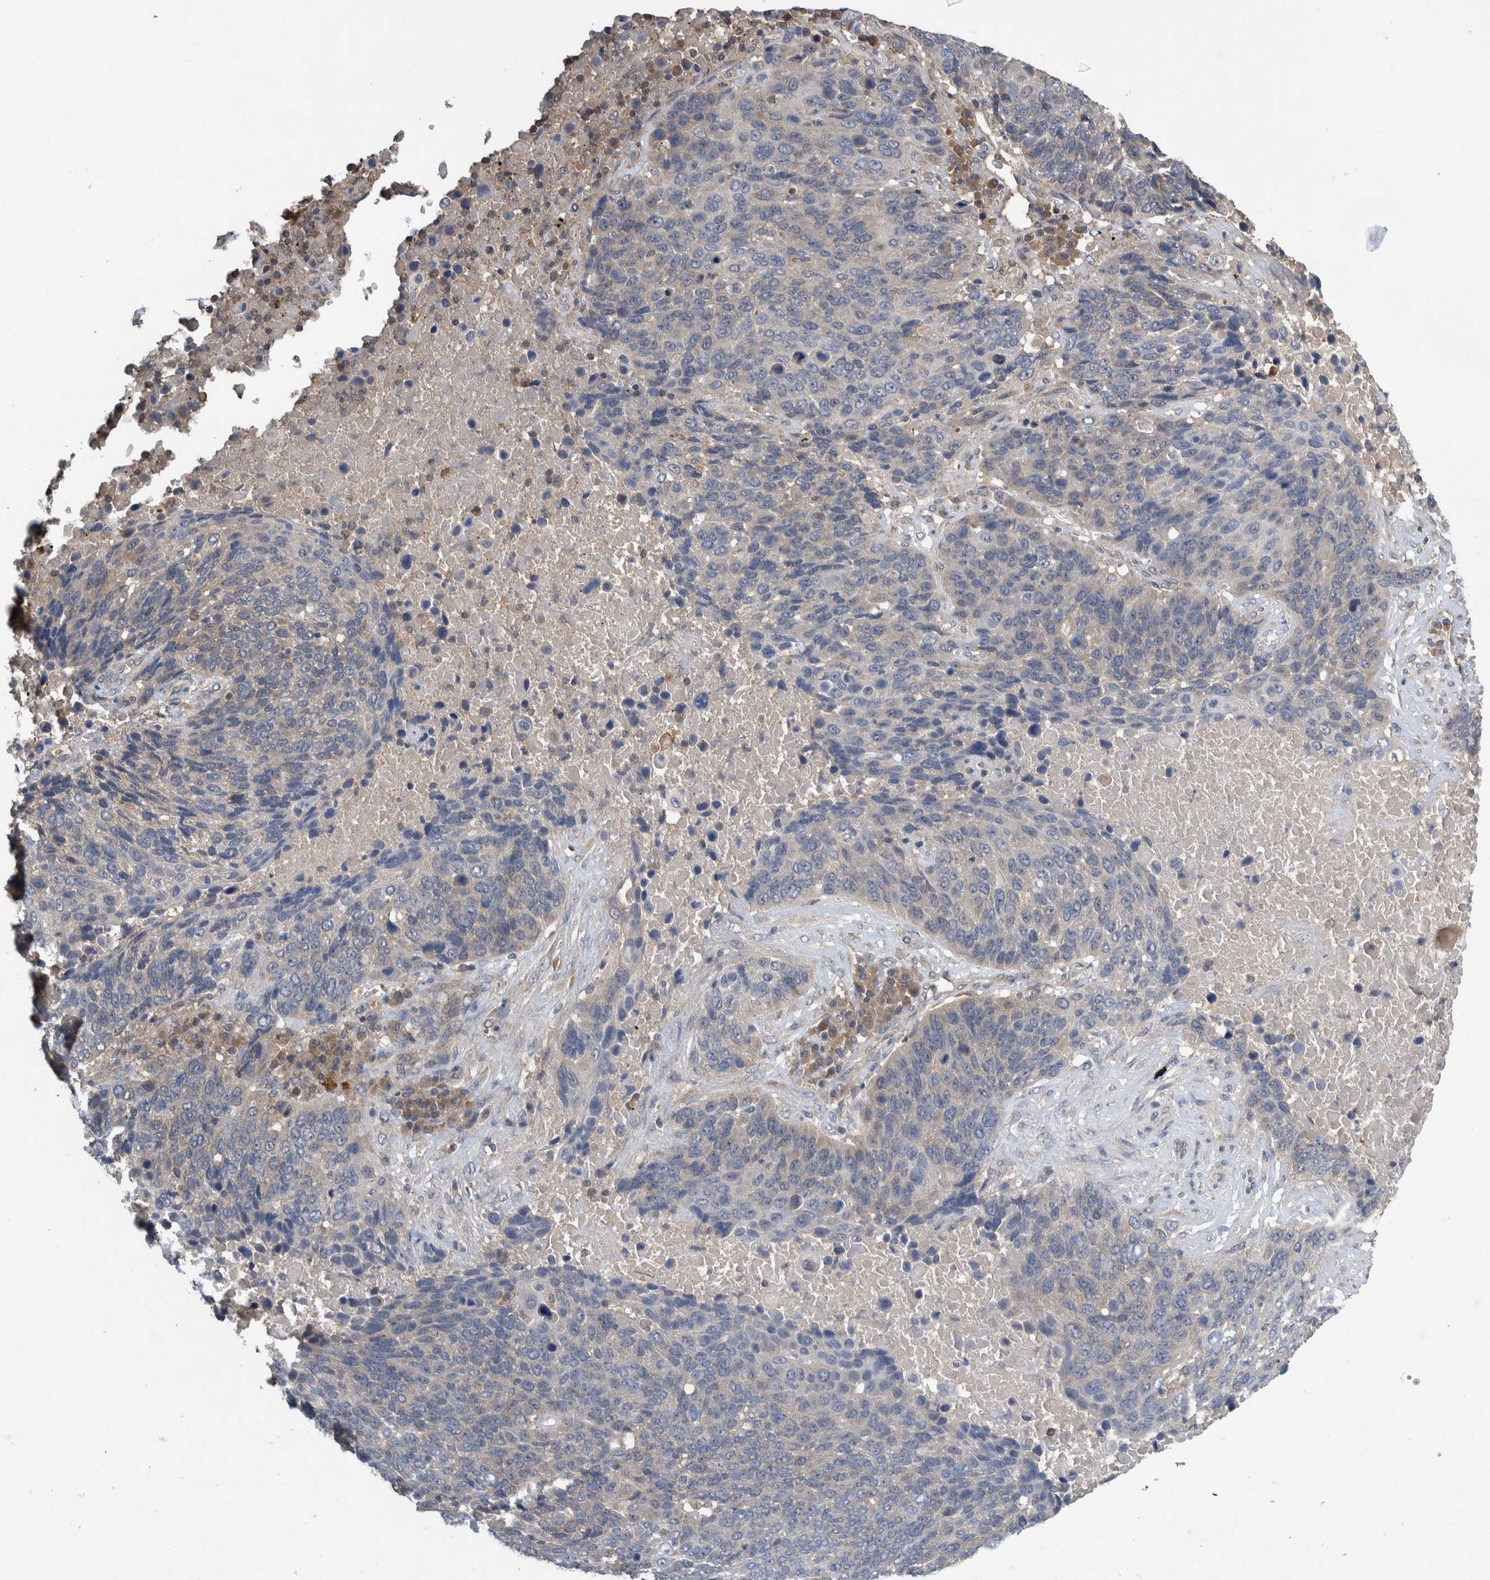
{"staining": {"intensity": "weak", "quantity": "<25%", "location": "cytoplasmic/membranous"}, "tissue": "lung cancer", "cell_type": "Tumor cells", "image_type": "cancer", "snomed": [{"axis": "morphology", "description": "Squamous cell carcinoma, NOS"}, {"axis": "topography", "description": "Lung"}], "caption": "This is a histopathology image of immunohistochemistry staining of lung squamous cell carcinoma, which shows no staining in tumor cells.", "gene": "PLPBP", "patient": {"sex": "male", "age": 66}}